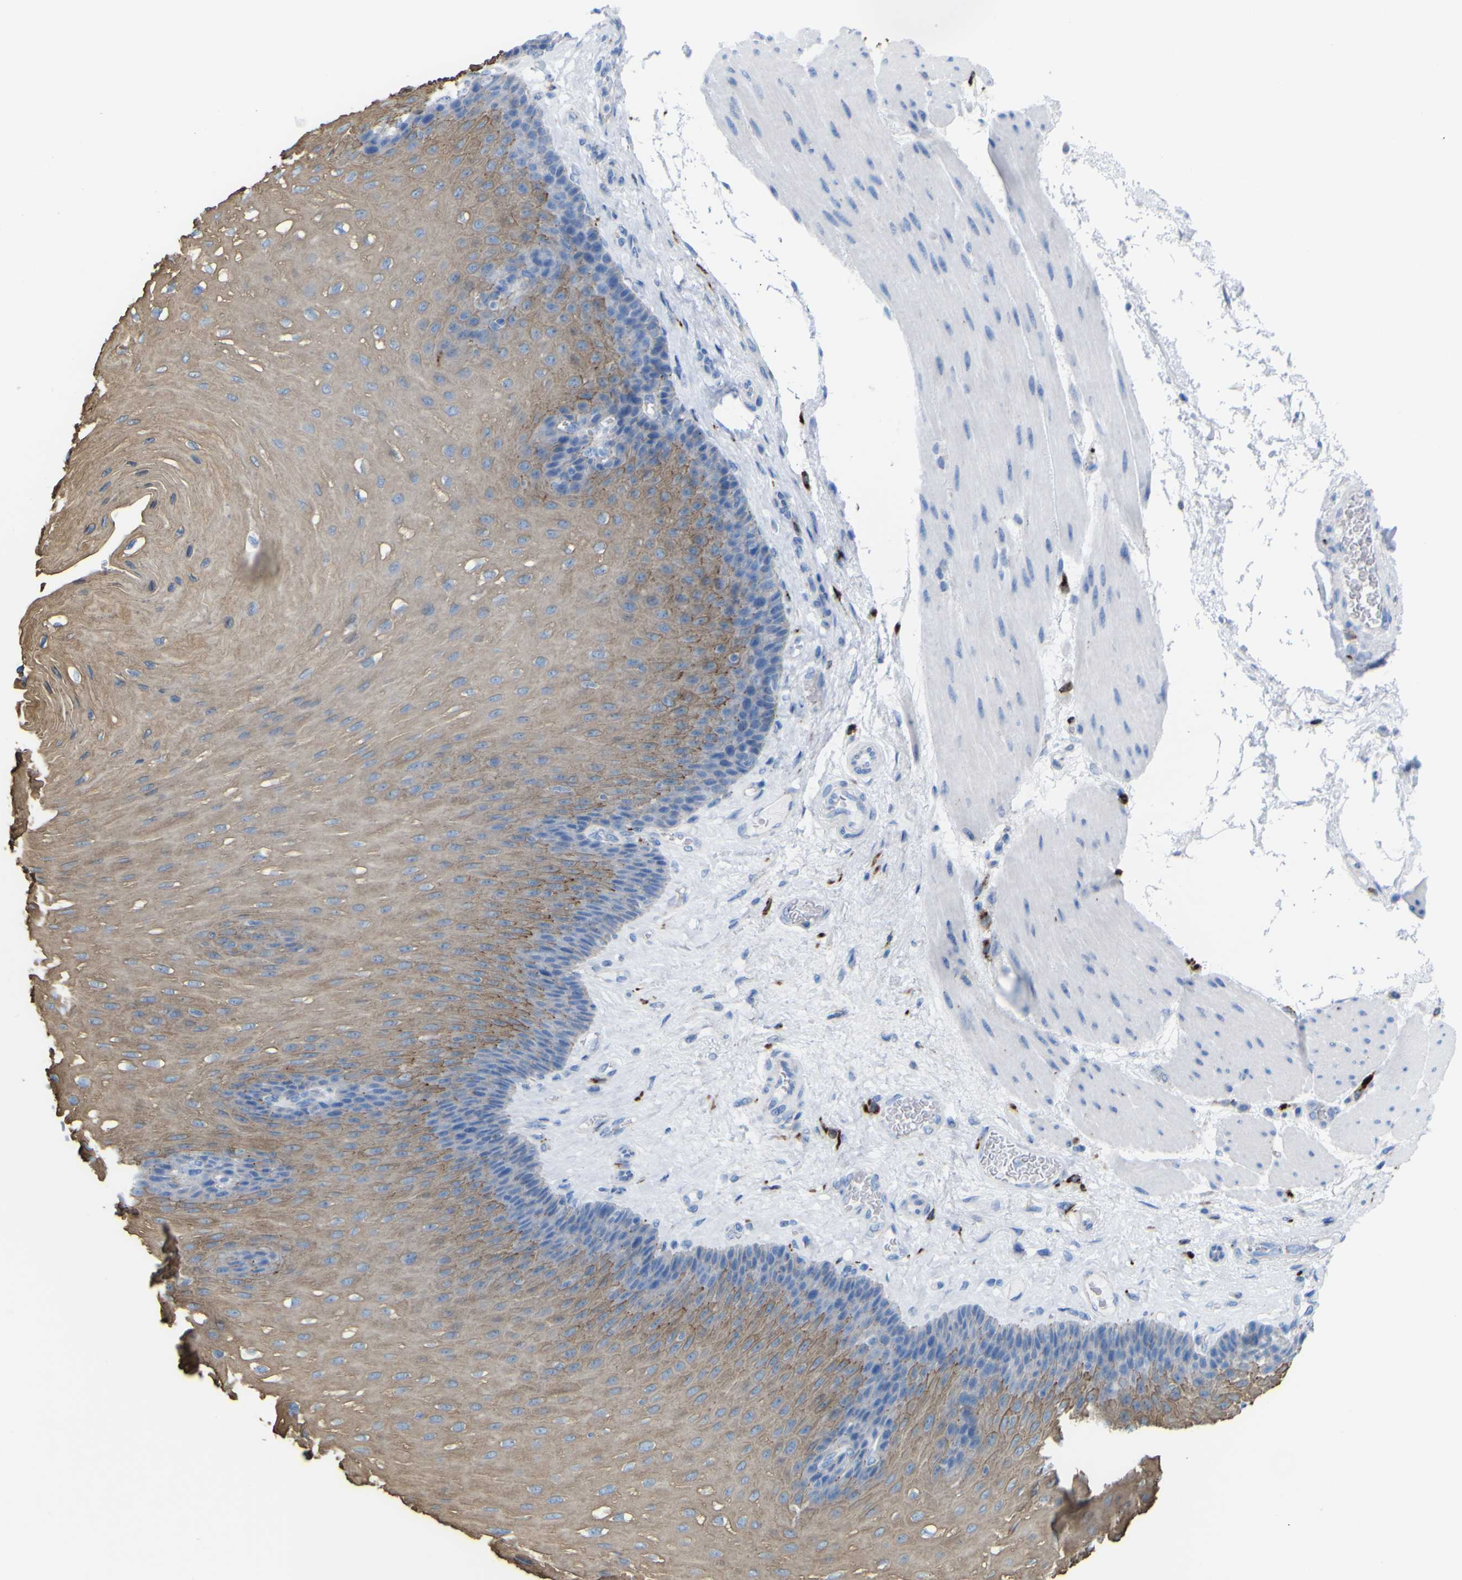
{"staining": {"intensity": "moderate", "quantity": "<25%", "location": "cytoplasmic/membranous"}, "tissue": "esophagus", "cell_type": "Squamous epithelial cells", "image_type": "normal", "snomed": [{"axis": "morphology", "description": "Normal tissue, NOS"}, {"axis": "topography", "description": "Esophagus"}], "caption": "Immunohistochemistry (IHC) micrograph of unremarkable esophagus stained for a protein (brown), which exhibits low levels of moderate cytoplasmic/membranous expression in approximately <25% of squamous epithelial cells.", "gene": "PLD3", "patient": {"sex": "female", "age": 72}}